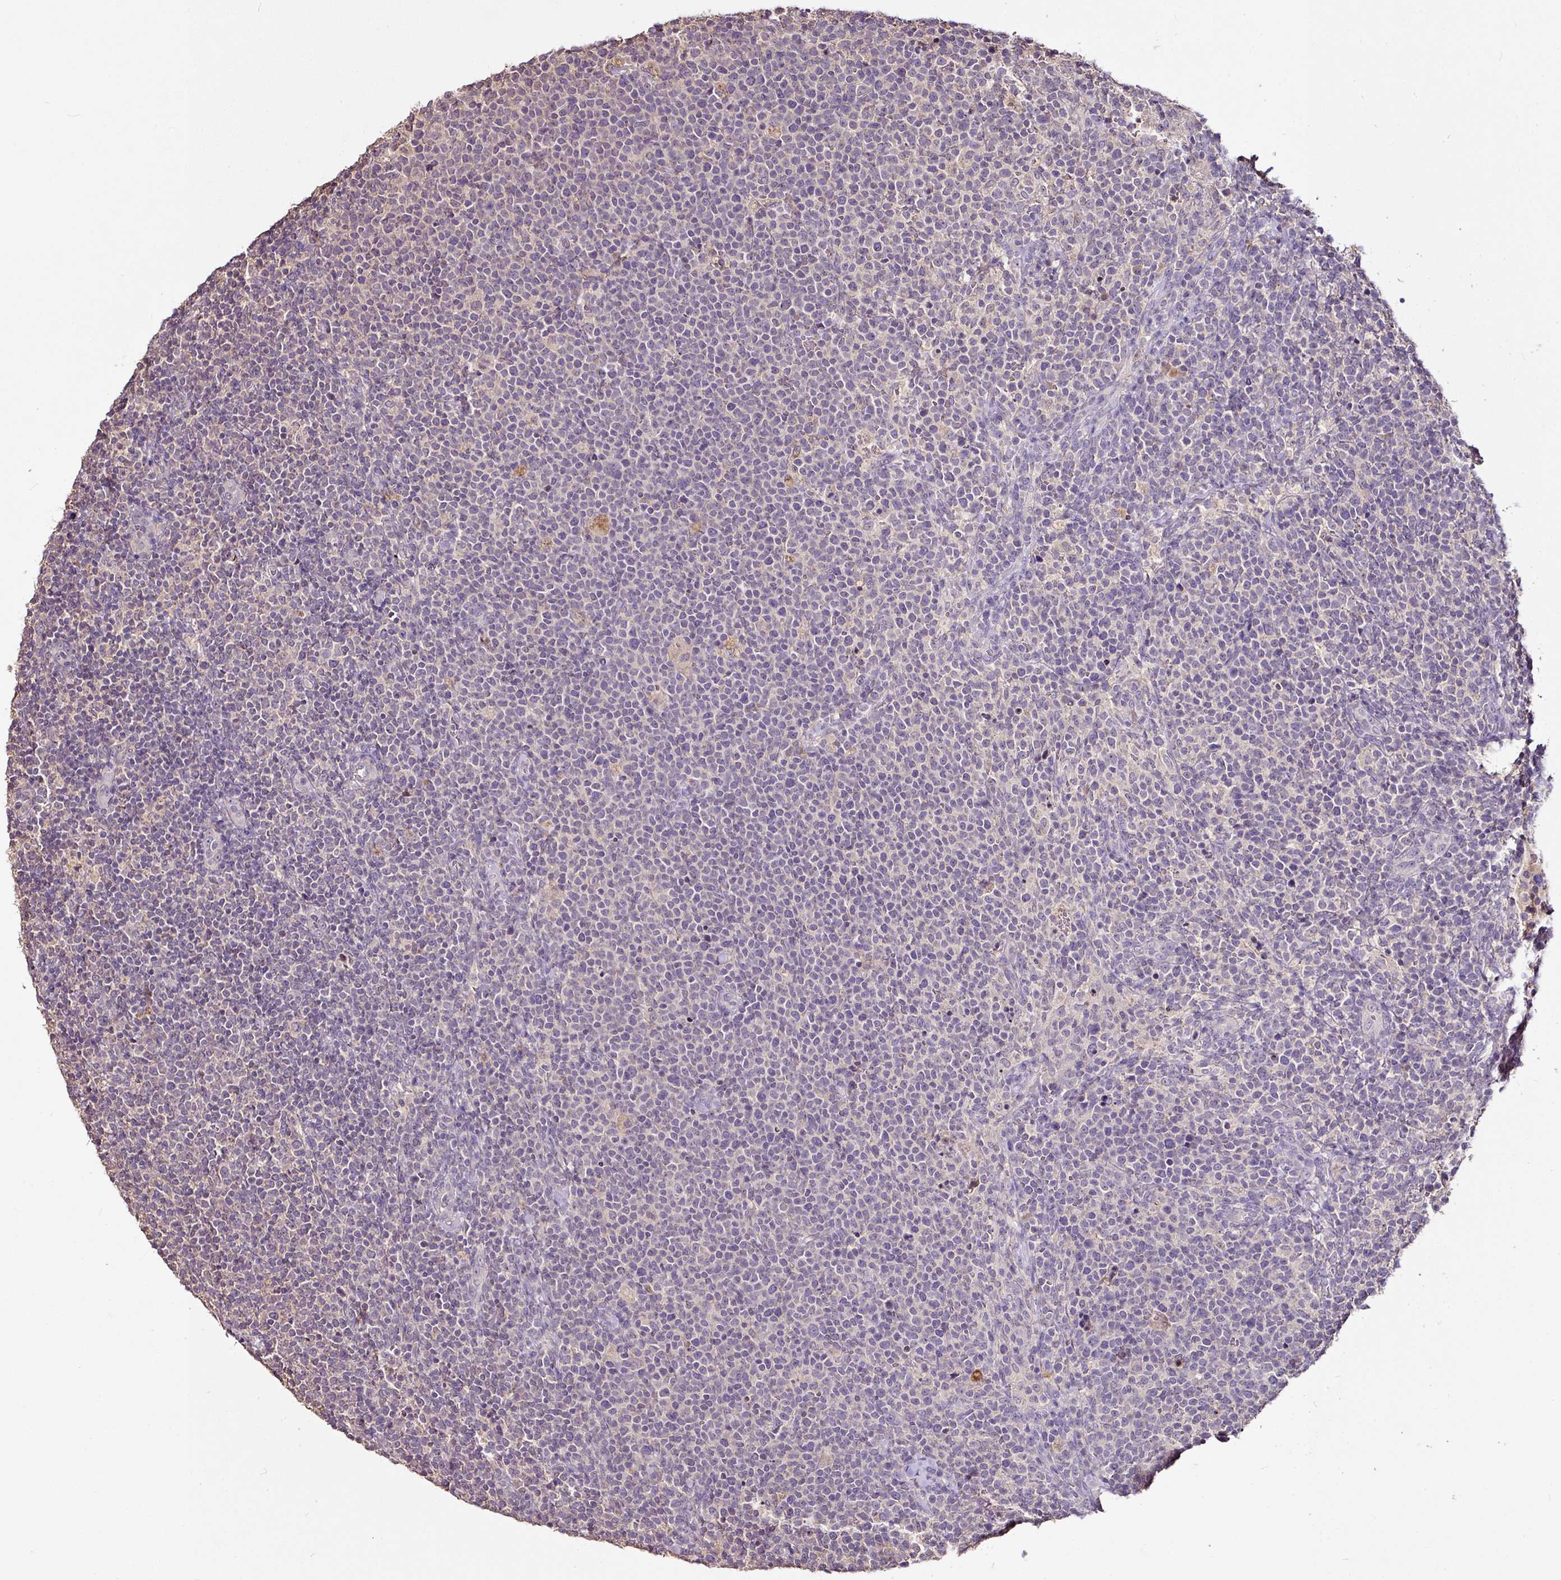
{"staining": {"intensity": "negative", "quantity": "none", "location": "none"}, "tissue": "lymphoma", "cell_type": "Tumor cells", "image_type": "cancer", "snomed": [{"axis": "morphology", "description": "Malignant lymphoma, non-Hodgkin's type, High grade"}, {"axis": "topography", "description": "Lymph node"}], "caption": "Micrograph shows no significant protein expression in tumor cells of lymphoma.", "gene": "RPL38", "patient": {"sex": "male", "age": 61}}